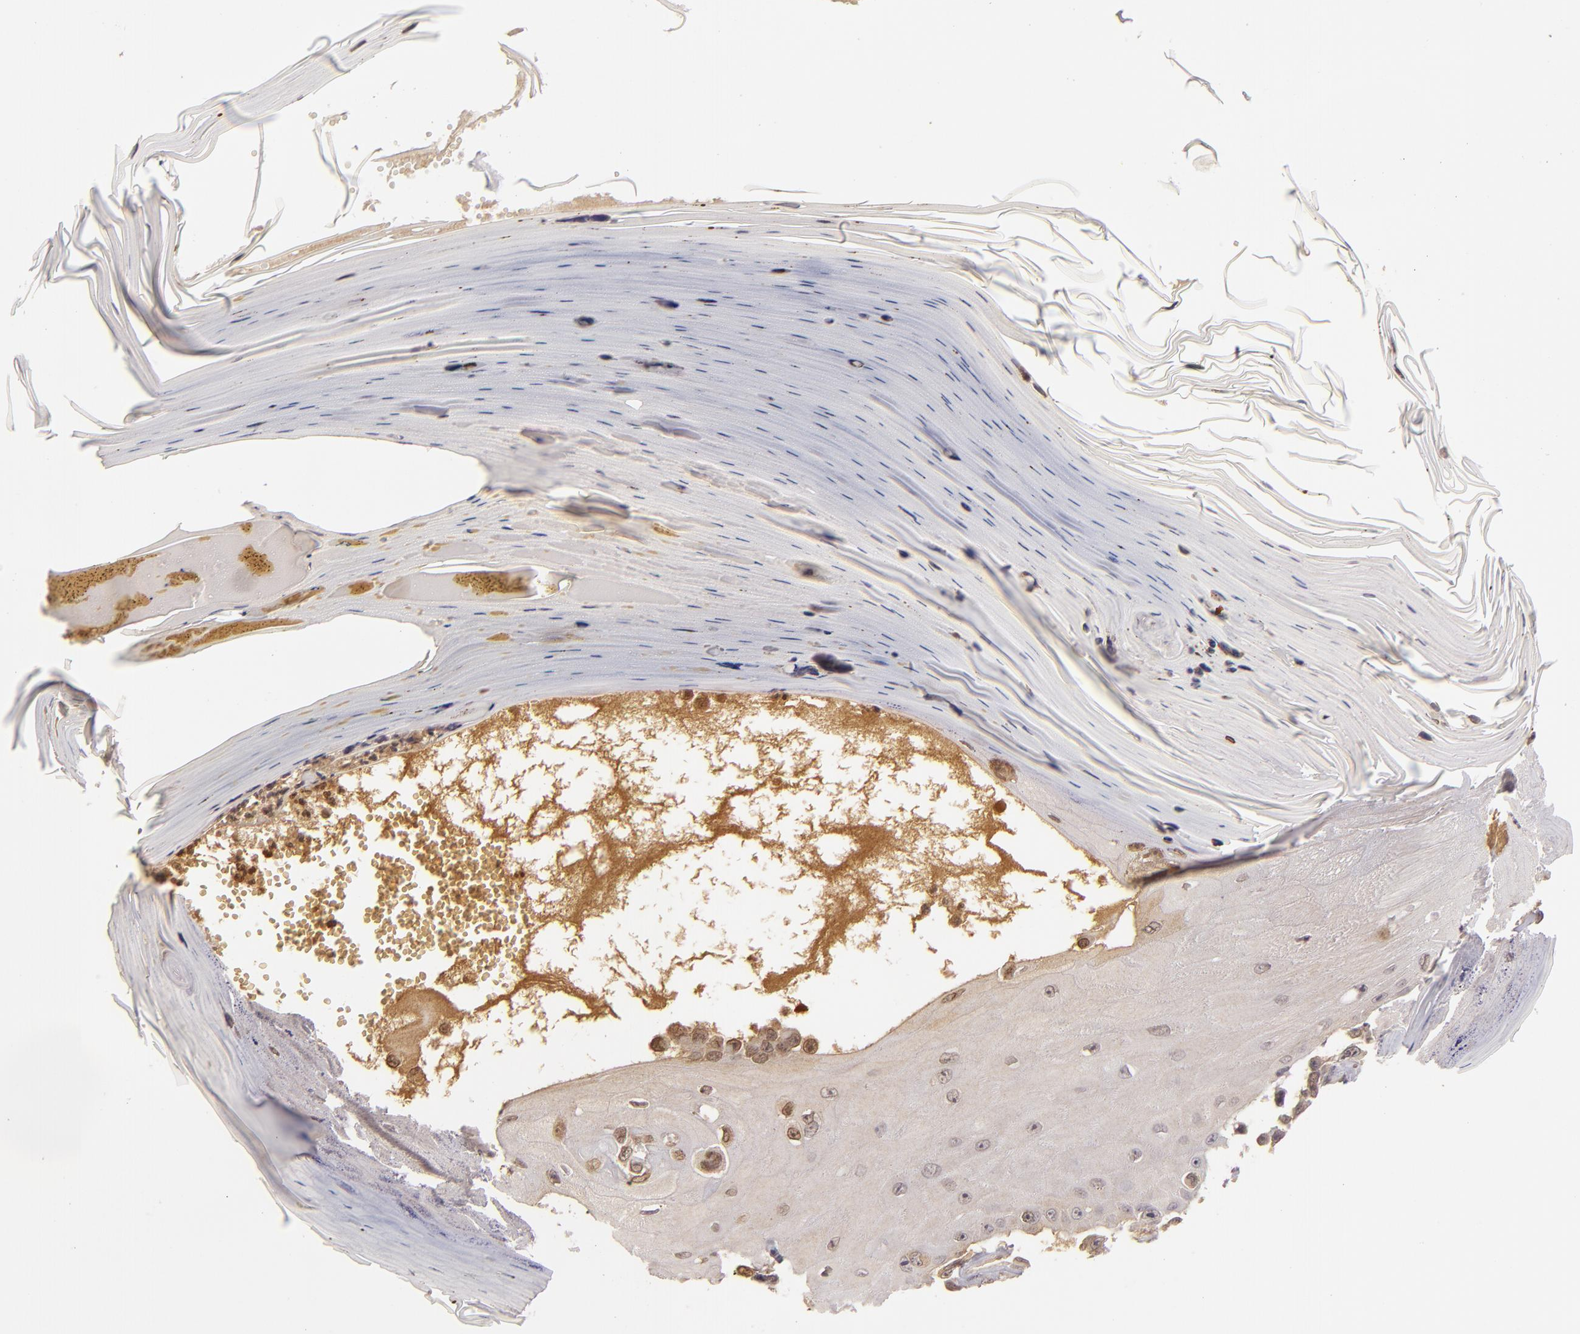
{"staining": {"intensity": "weak", "quantity": ">75%", "location": "cytoplasmic/membranous"}, "tissue": "melanoma", "cell_type": "Tumor cells", "image_type": "cancer", "snomed": [{"axis": "morphology", "description": "Malignant melanoma, NOS"}, {"axis": "topography", "description": "Skin"}], "caption": "Immunohistochemical staining of melanoma shows low levels of weak cytoplasmic/membranous expression in approximately >75% of tumor cells. The protein is shown in brown color, while the nuclei are stained blue.", "gene": "LRG1", "patient": {"sex": "female", "age": 82}}